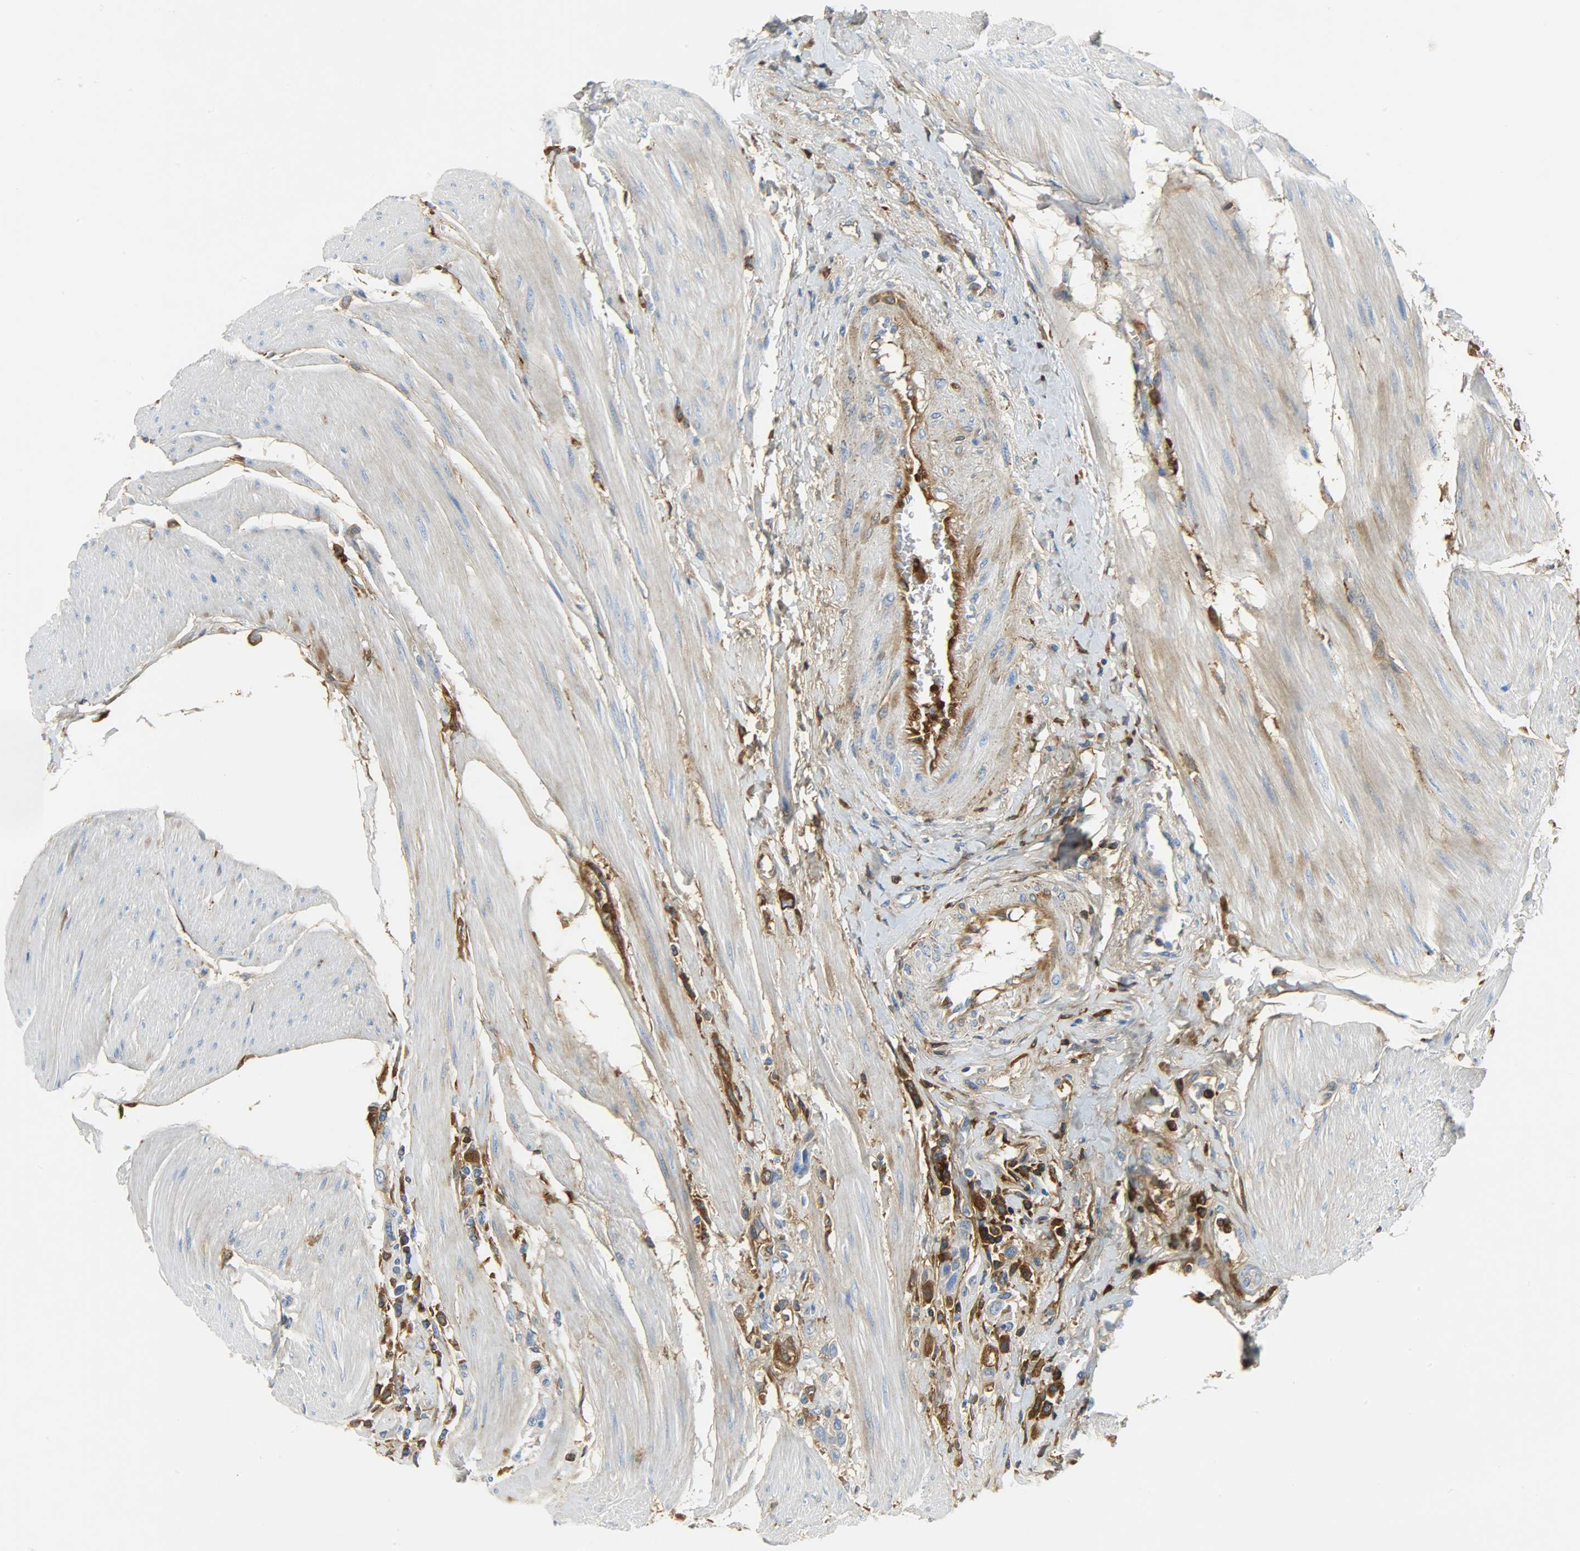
{"staining": {"intensity": "moderate", "quantity": "25%-75%", "location": "cytoplasmic/membranous"}, "tissue": "urothelial cancer", "cell_type": "Tumor cells", "image_type": "cancer", "snomed": [{"axis": "morphology", "description": "Urothelial carcinoma, High grade"}, {"axis": "topography", "description": "Urinary bladder"}], "caption": "Brown immunohistochemical staining in urothelial cancer demonstrates moderate cytoplasmic/membranous expression in about 25%-75% of tumor cells.", "gene": "CRP", "patient": {"sex": "male", "age": 50}}